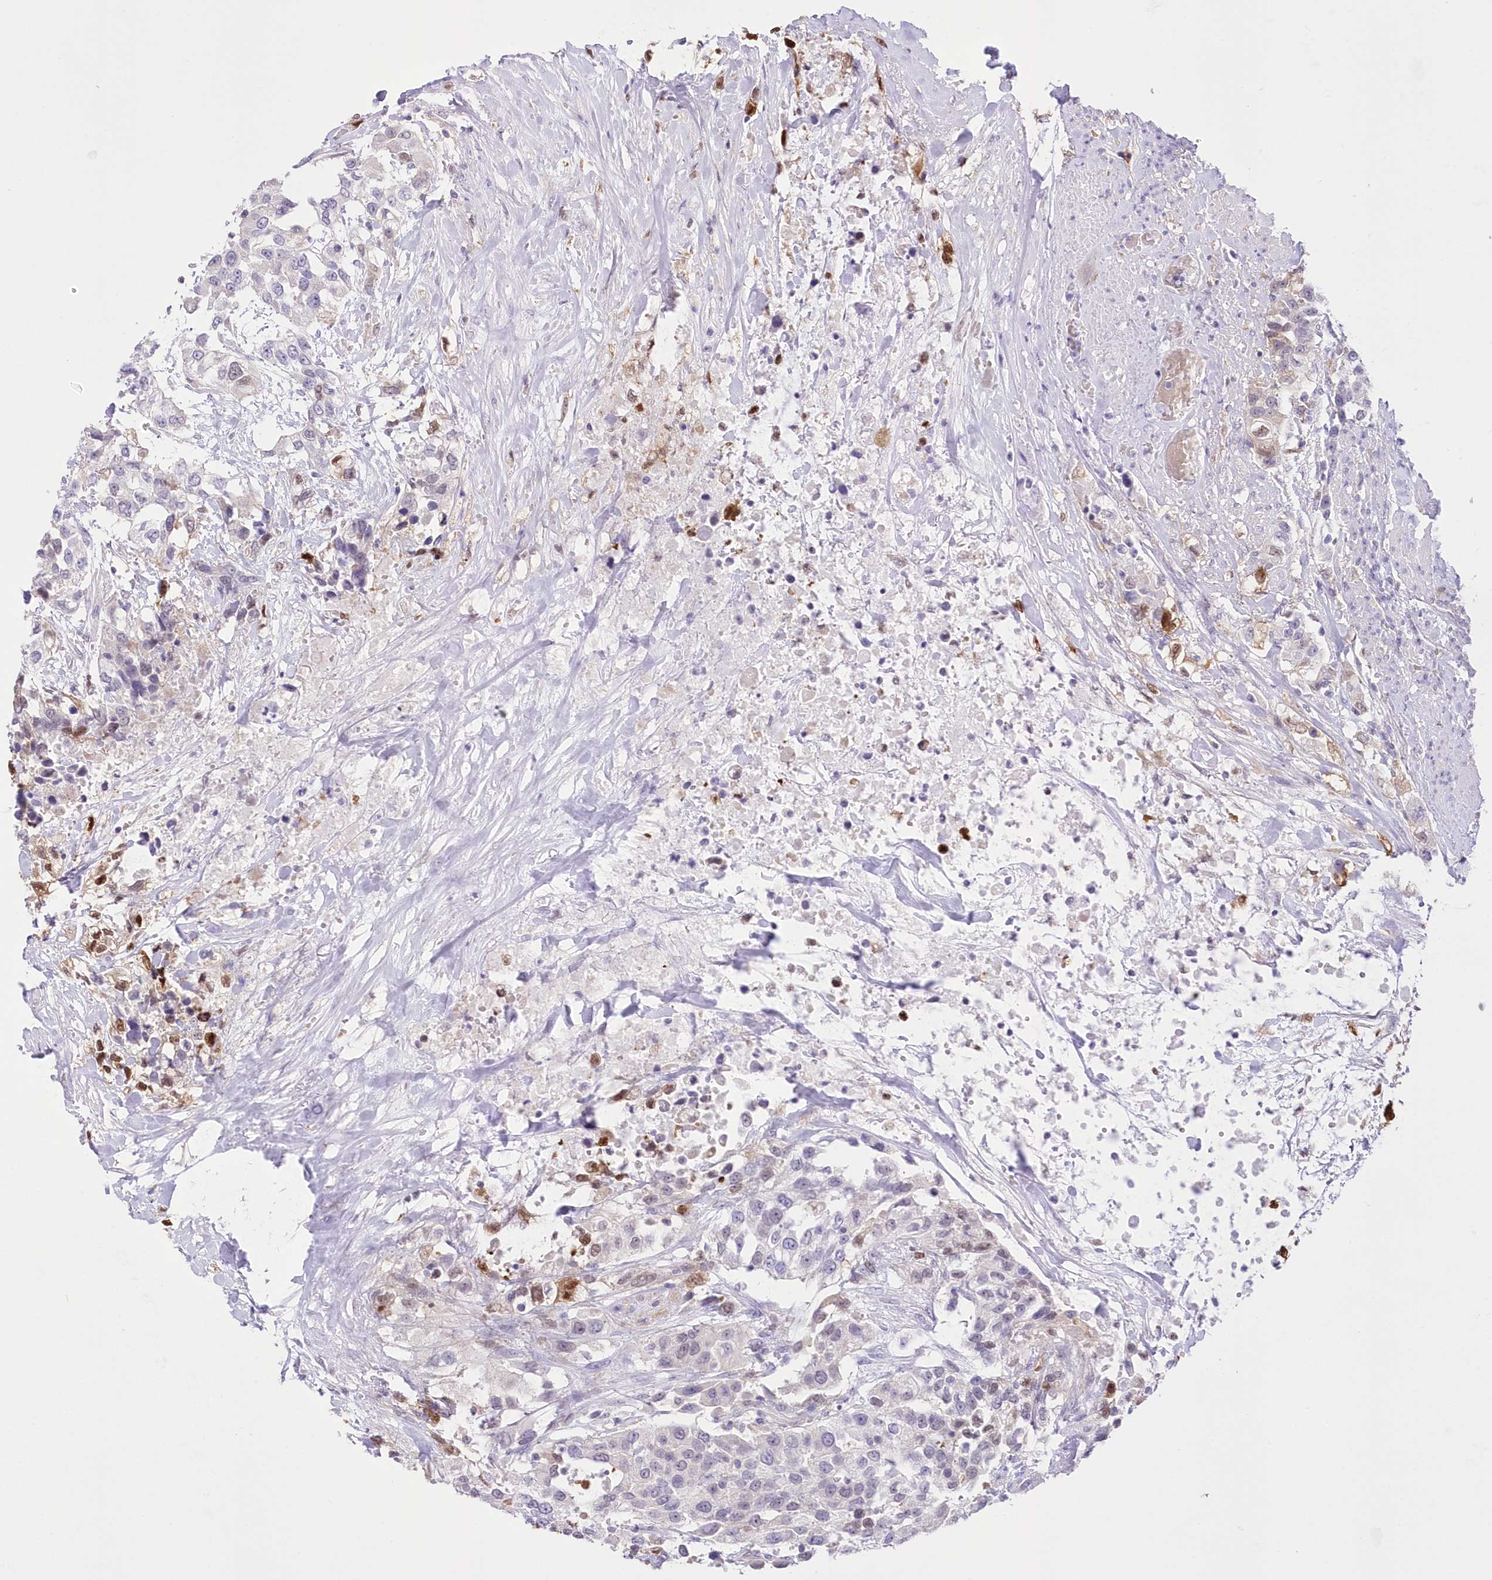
{"staining": {"intensity": "negative", "quantity": "none", "location": "none"}, "tissue": "urothelial cancer", "cell_type": "Tumor cells", "image_type": "cancer", "snomed": [{"axis": "morphology", "description": "Urothelial carcinoma, High grade"}, {"axis": "topography", "description": "Urinary bladder"}], "caption": "Immunohistochemistry of urothelial cancer shows no expression in tumor cells.", "gene": "UBA6", "patient": {"sex": "female", "age": 80}}